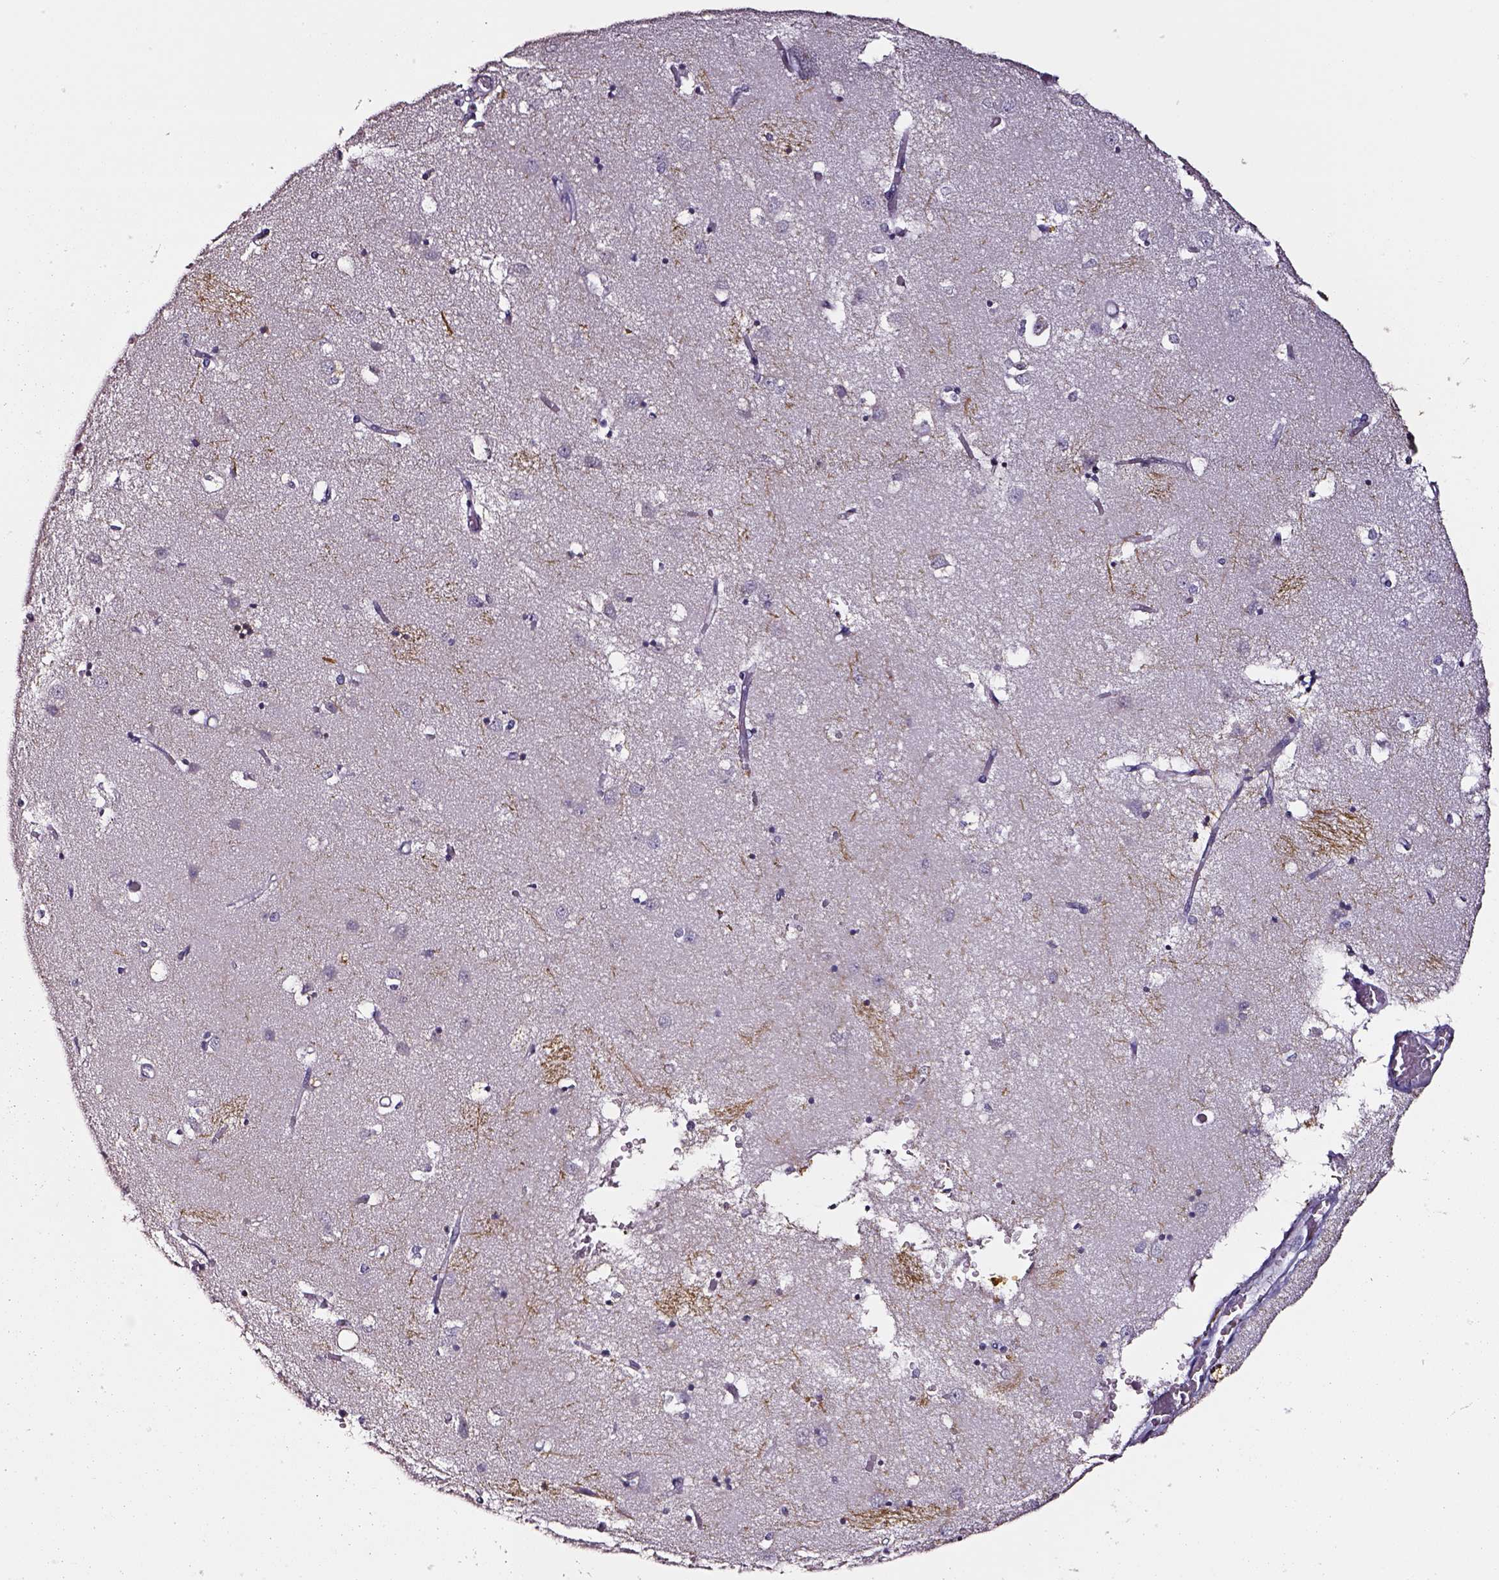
{"staining": {"intensity": "negative", "quantity": "none", "location": "none"}, "tissue": "caudate", "cell_type": "Glial cells", "image_type": "normal", "snomed": [{"axis": "morphology", "description": "Normal tissue, NOS"}, {"axis": "topography", "description": "Lateral ventricle wall"}], "caption": "IHC histopathology image of benign caudate stained for a protein (brown), which displays no positivity in glial cells.", "gene": "SMIM17", "patient": {"sex": "male", "age": 54}}